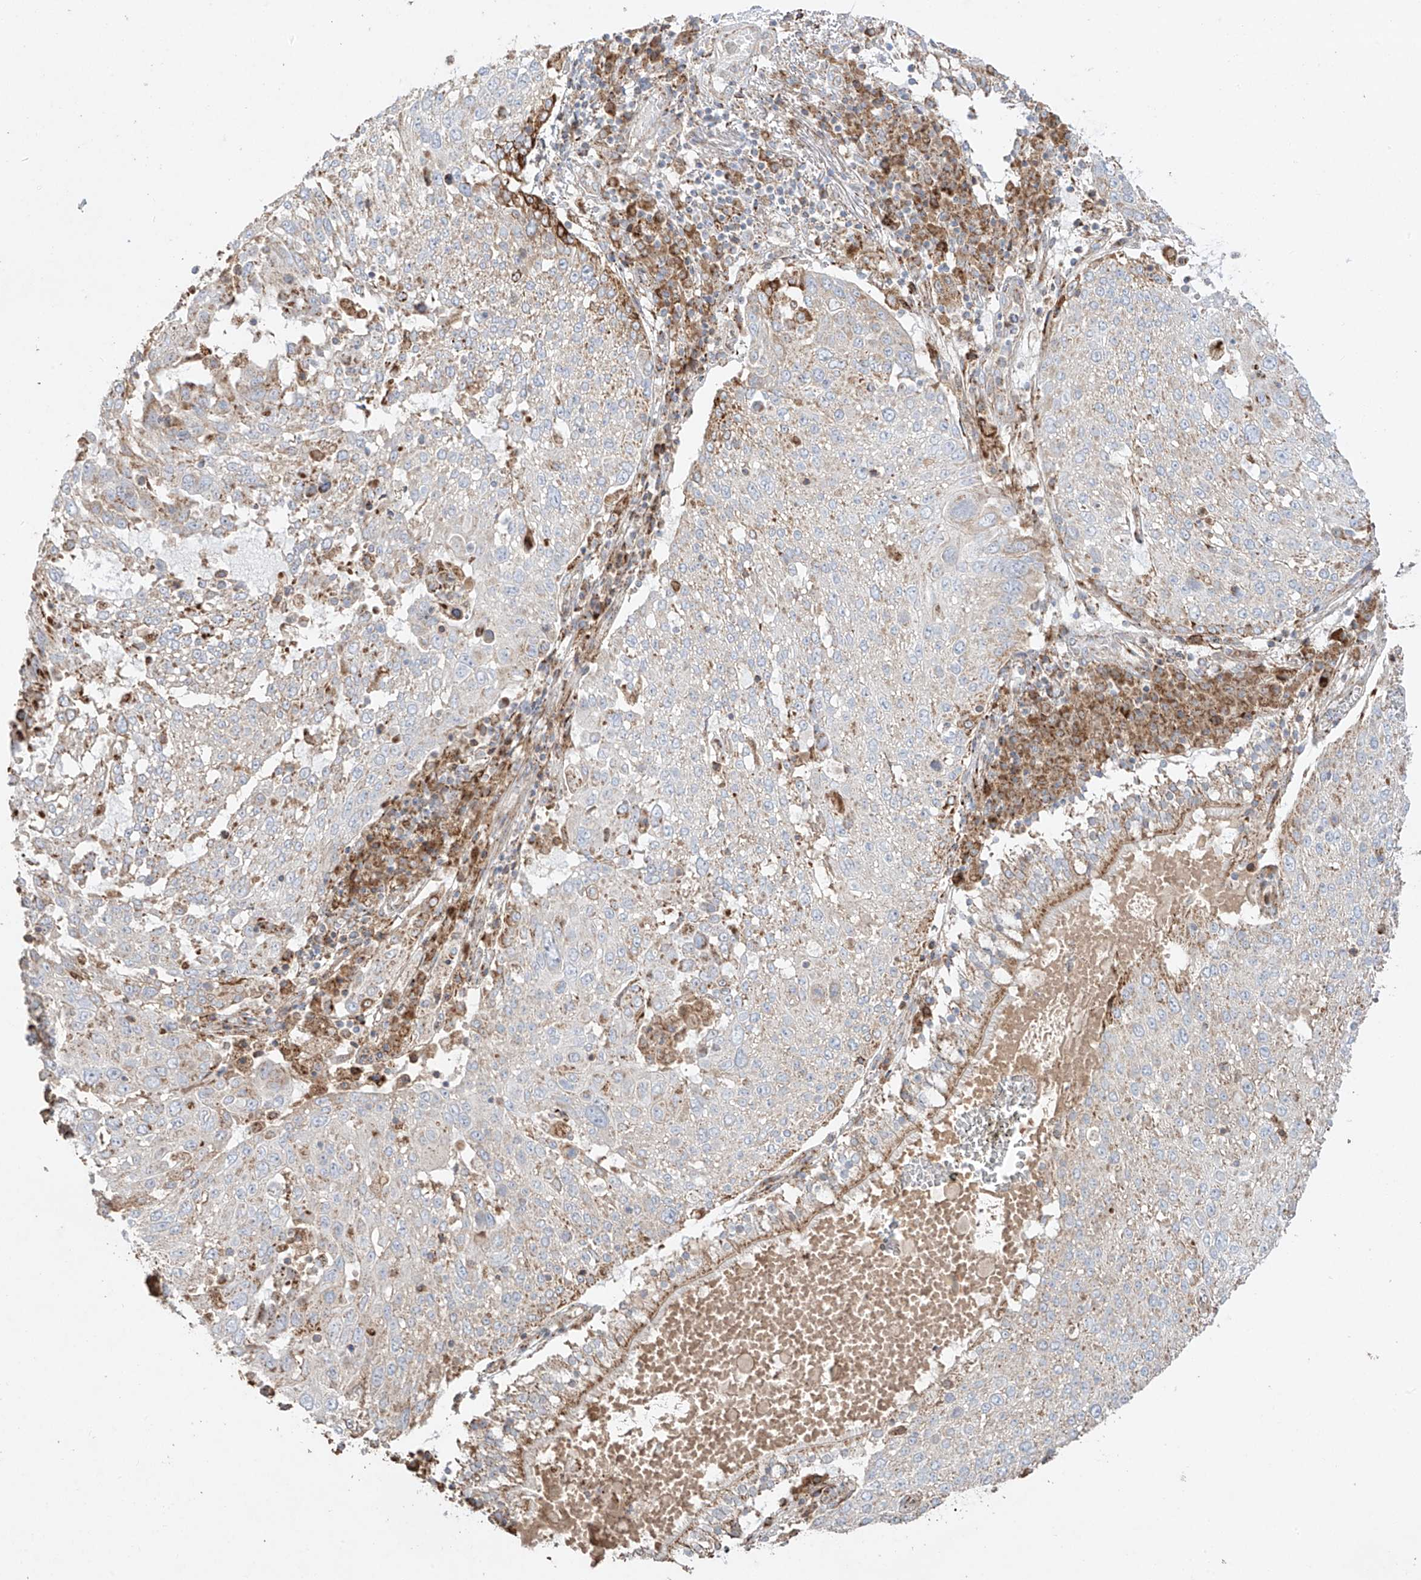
{"staining": {"intensity": "moderate", "quantity": "<25%", "location": "cytoplasmic/membranous"}, "tissue": "lung cancer", "cell_type": "Tumor cells", "image_type": "cancer", "snomed": [{"axis": "morphology", "description": "Squamous cell carcinoma, NOS"}, {"axis": "topography", "description": "Lung"}], "caption": "Brown immunohistochemical staining in human squamous cell carcinoma (lung) shows moderate cytoplasmic/membranous expression in about <25% of tumor cells.", "gene": "COLGALT2", "patient": {"sex": "male", "age": 65}}